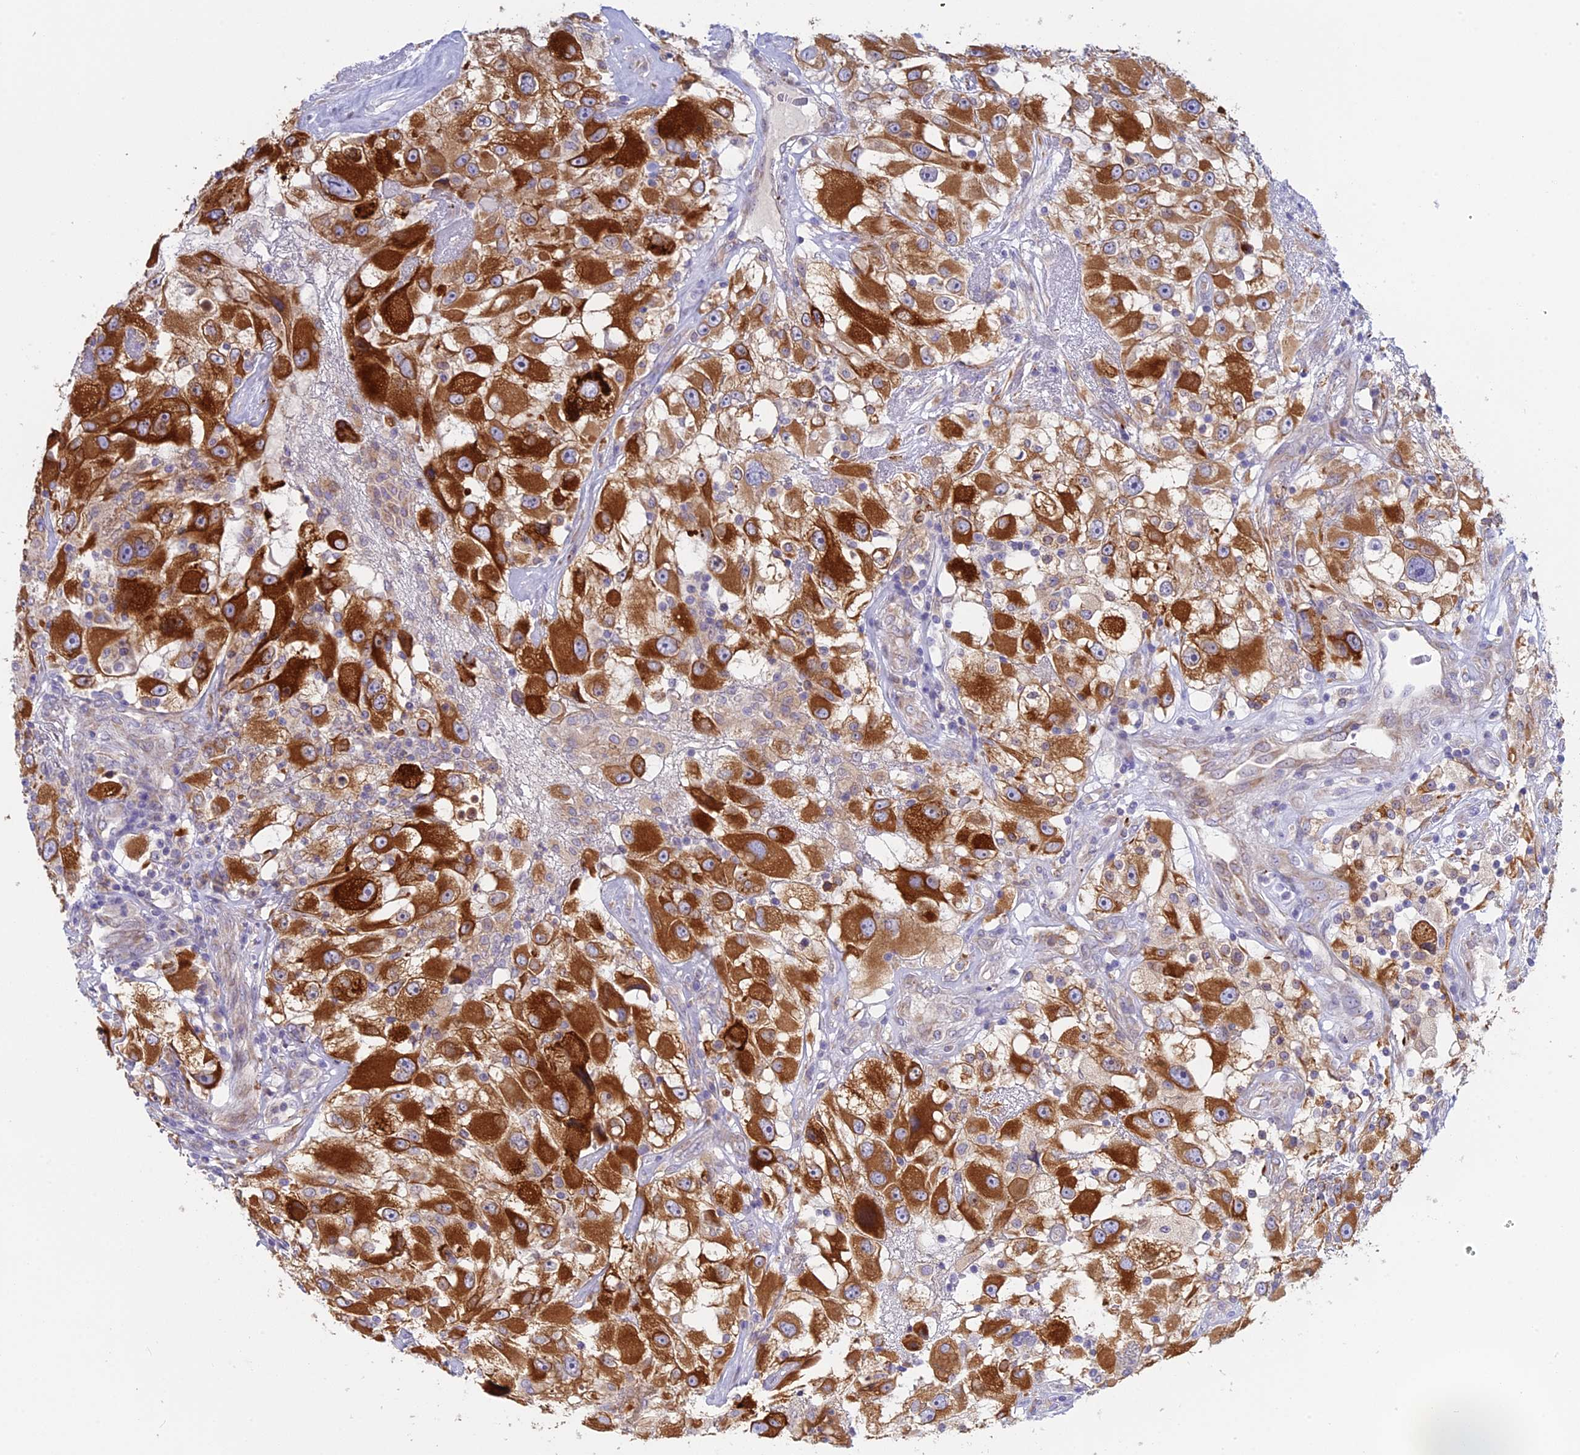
{"staining": {"intensity": "strong", "quantity": "25%-75%", "location": "cytoplasmic/membranous"}, "tissue": "renal cancer", "cell_type": "Tumor cells", "image_type": "cancer", "snomed": [{"axis": "morphology", "description": "Adenocarcinoma, NOS"}, {"axis": "topography", "description": "Kidney"}], "caption": "Approximately 25%-75% of tumor cells in renal cancer (adenocarcinoma) reveal strong cytoplasmic/membranous protein staining as visualized by brown immunohistochemical staining.", "gene": "TLCD1", "patient": {"sex": "female", "age": 52}}